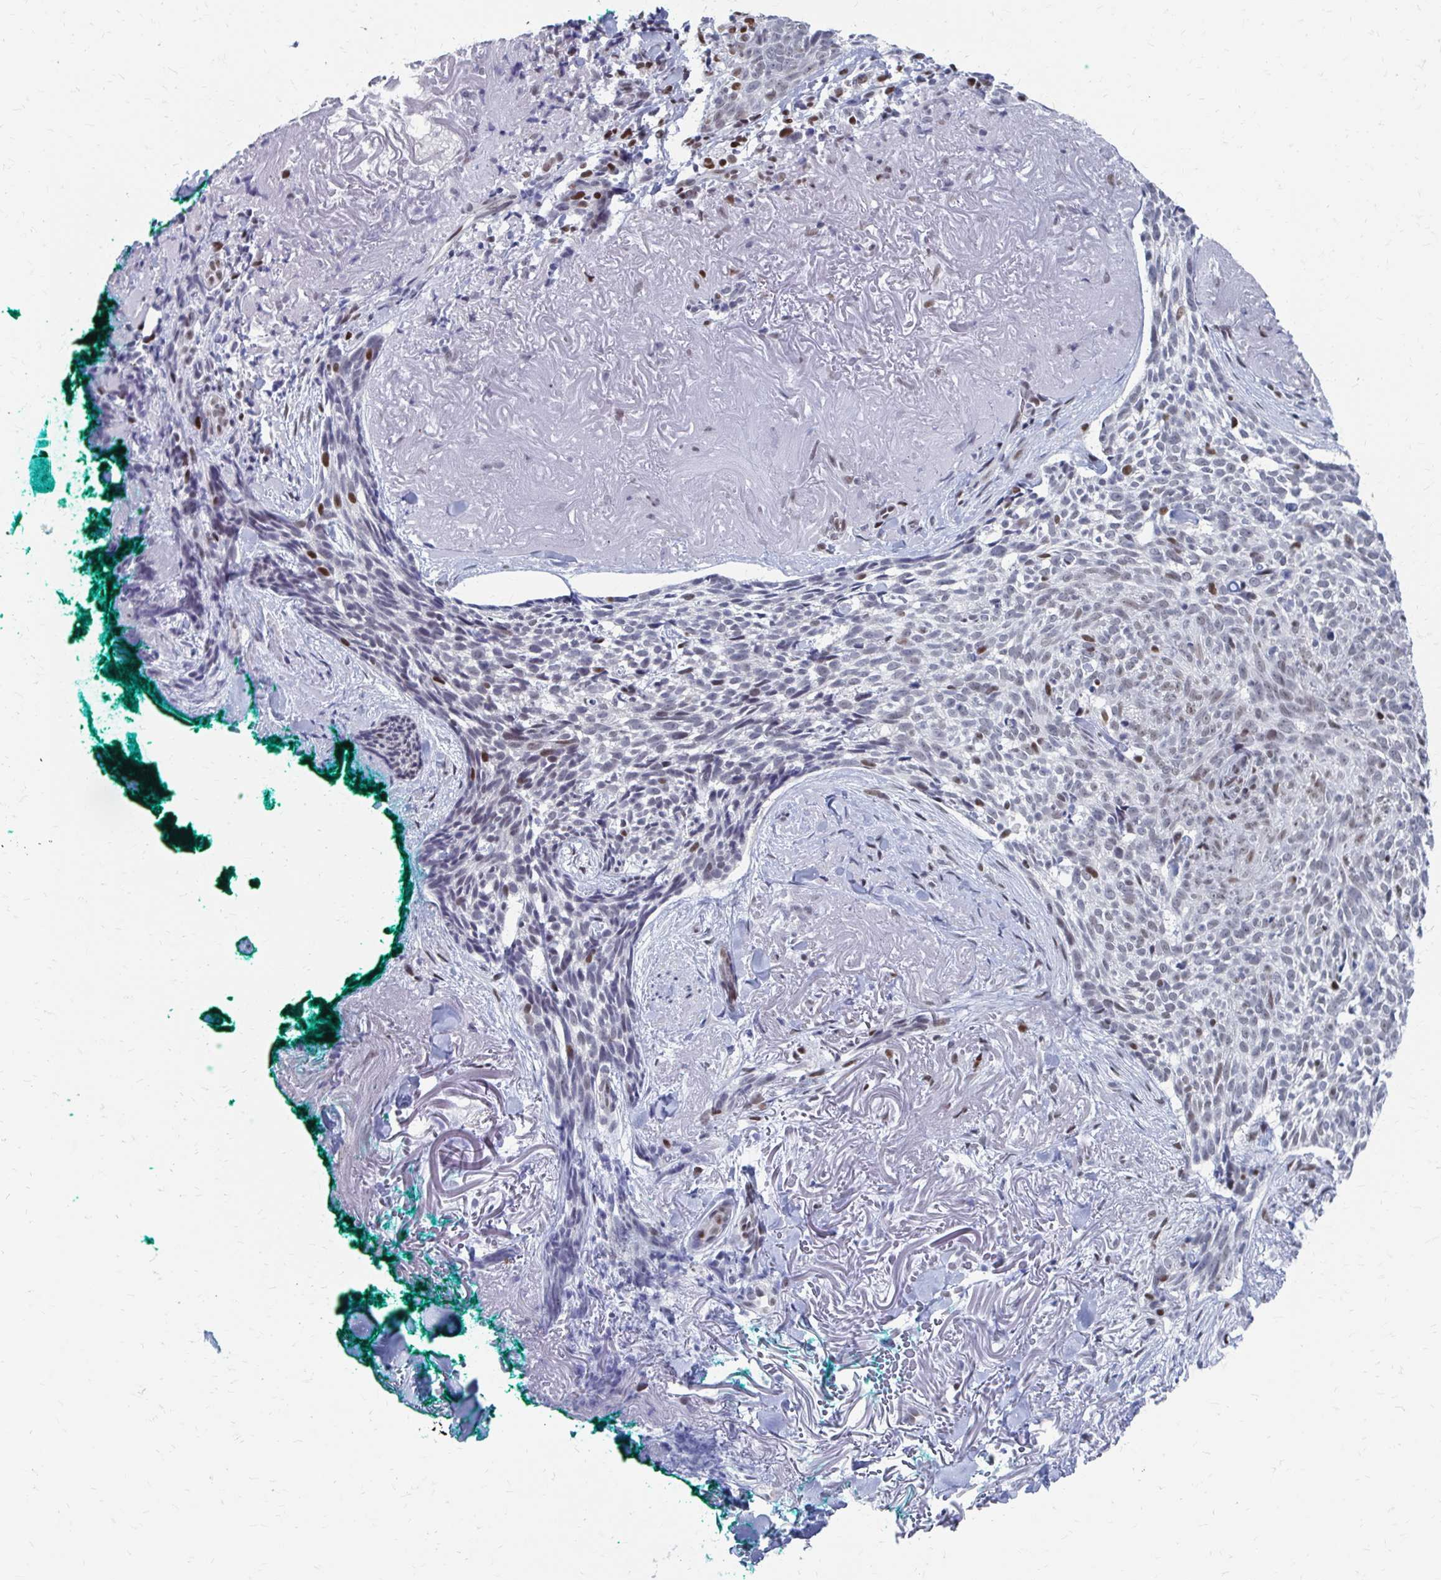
{"staining": {"intensity": "moderate", "quantity": "<25%", "location": "nuclear"}, "tissue": "skin cancer", "cell_type": "Tumor cells", "image_type": "cancer", "snomed": [{"axis": "morphology", "description": "Basal cell carcinoma"}, {"axis": "topography", "description": "Skin"}, {"axis": "topography", "description": "Skin of face"}], "caption": "This image reveals immunohistochemistry (IHC) staining of basal cell carcinoma (skin), with low moderate nuclear staining in approximately <25% of tumor cells.", "gene": "CDIN1", "patient": {"sex": "female", "age": 95}}